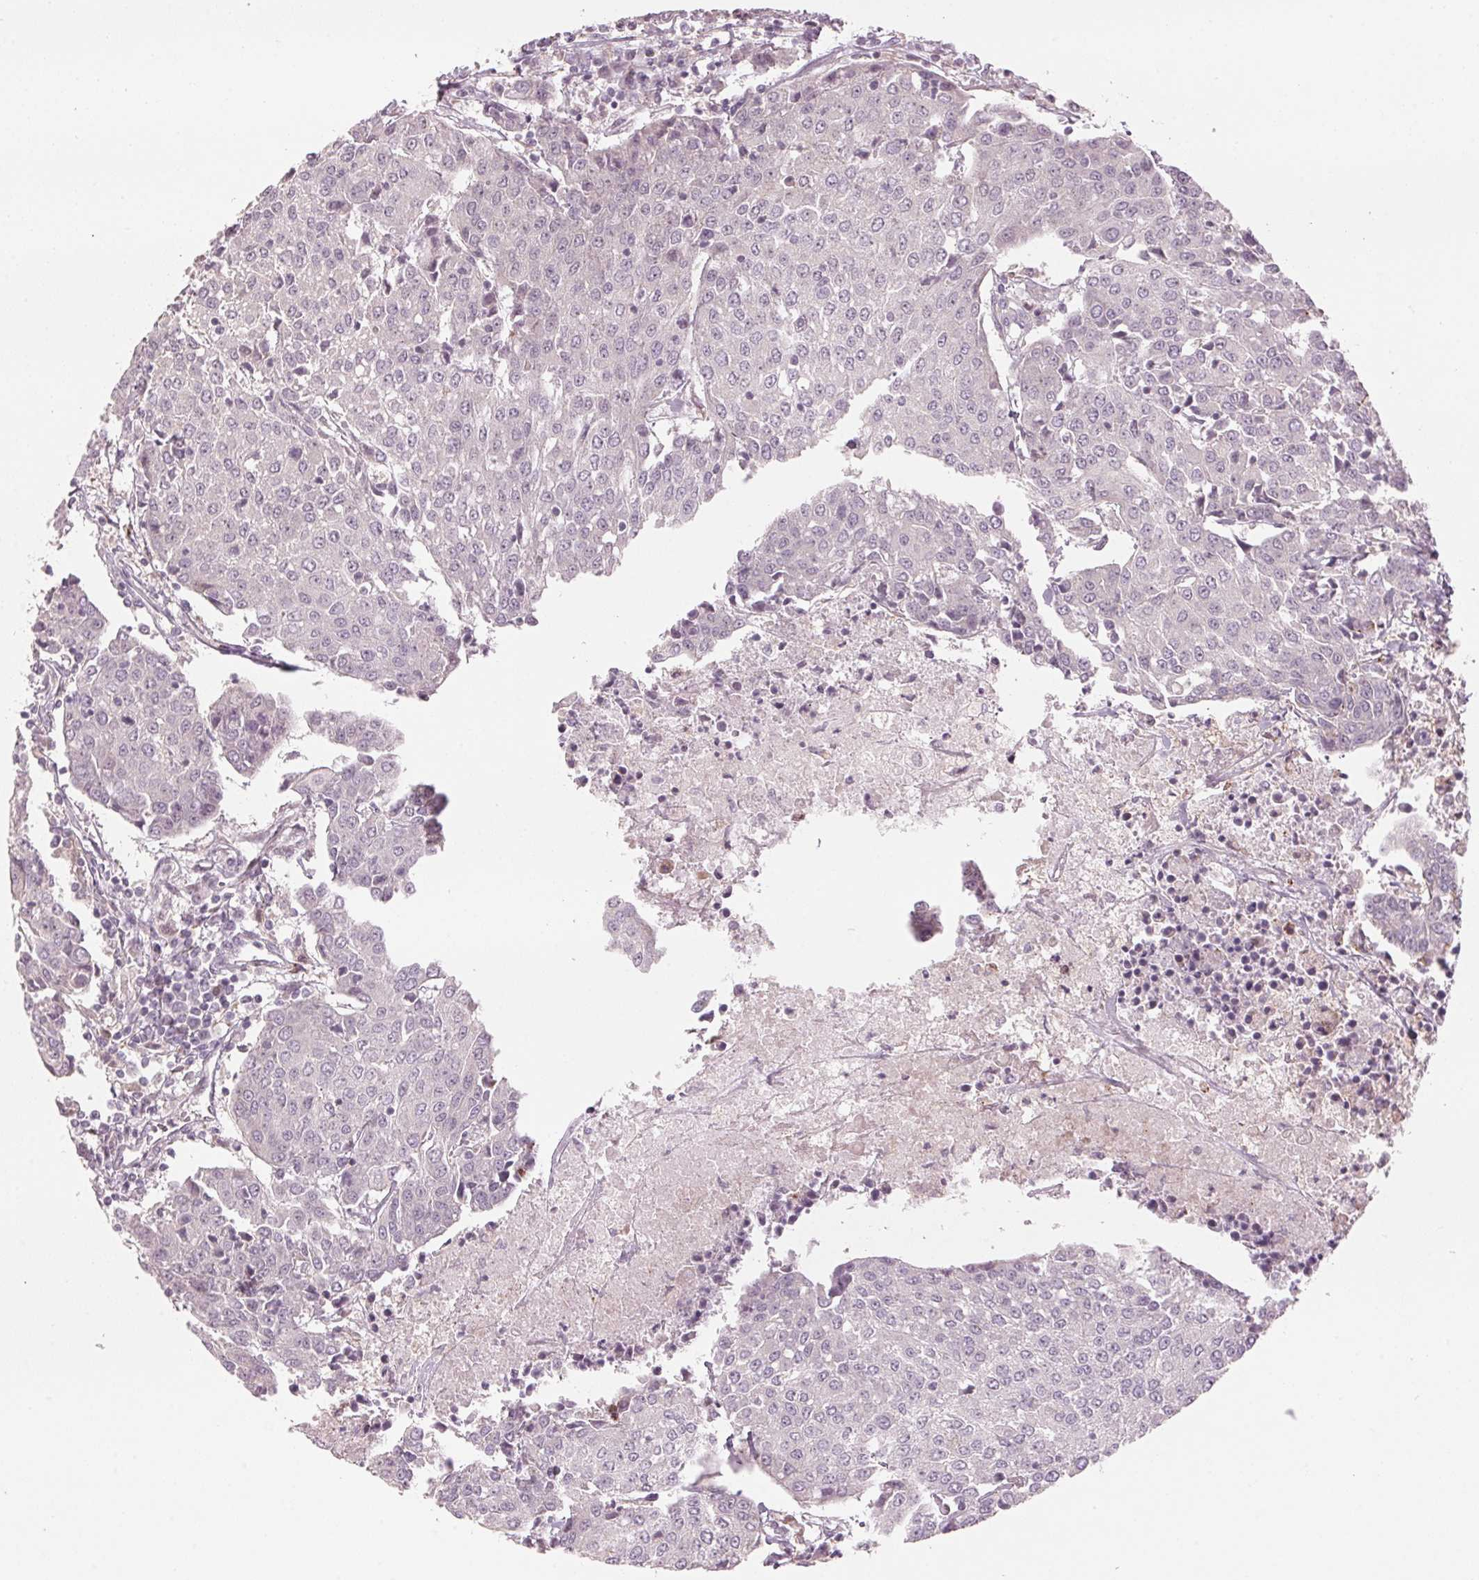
{"staining": {"intensity": "negative", "quantity": "none", "location": "none"}, "tissue": "urothelial cancer", "cell_type": "Tumor cells", "image_type": "cancer", "snomed": [{"axis": "morphology", "description": "Urothelial carcinoma, High grade"}, {"axis": "topography", "description": "Urinary bladder"}], "caption": "High-grade urothelial carcinoma was stained to show a protein in brown. There is no significant staining in tumor cells.", "gene": "TMED6", "patient": {"sex": "female", "age": 85}}